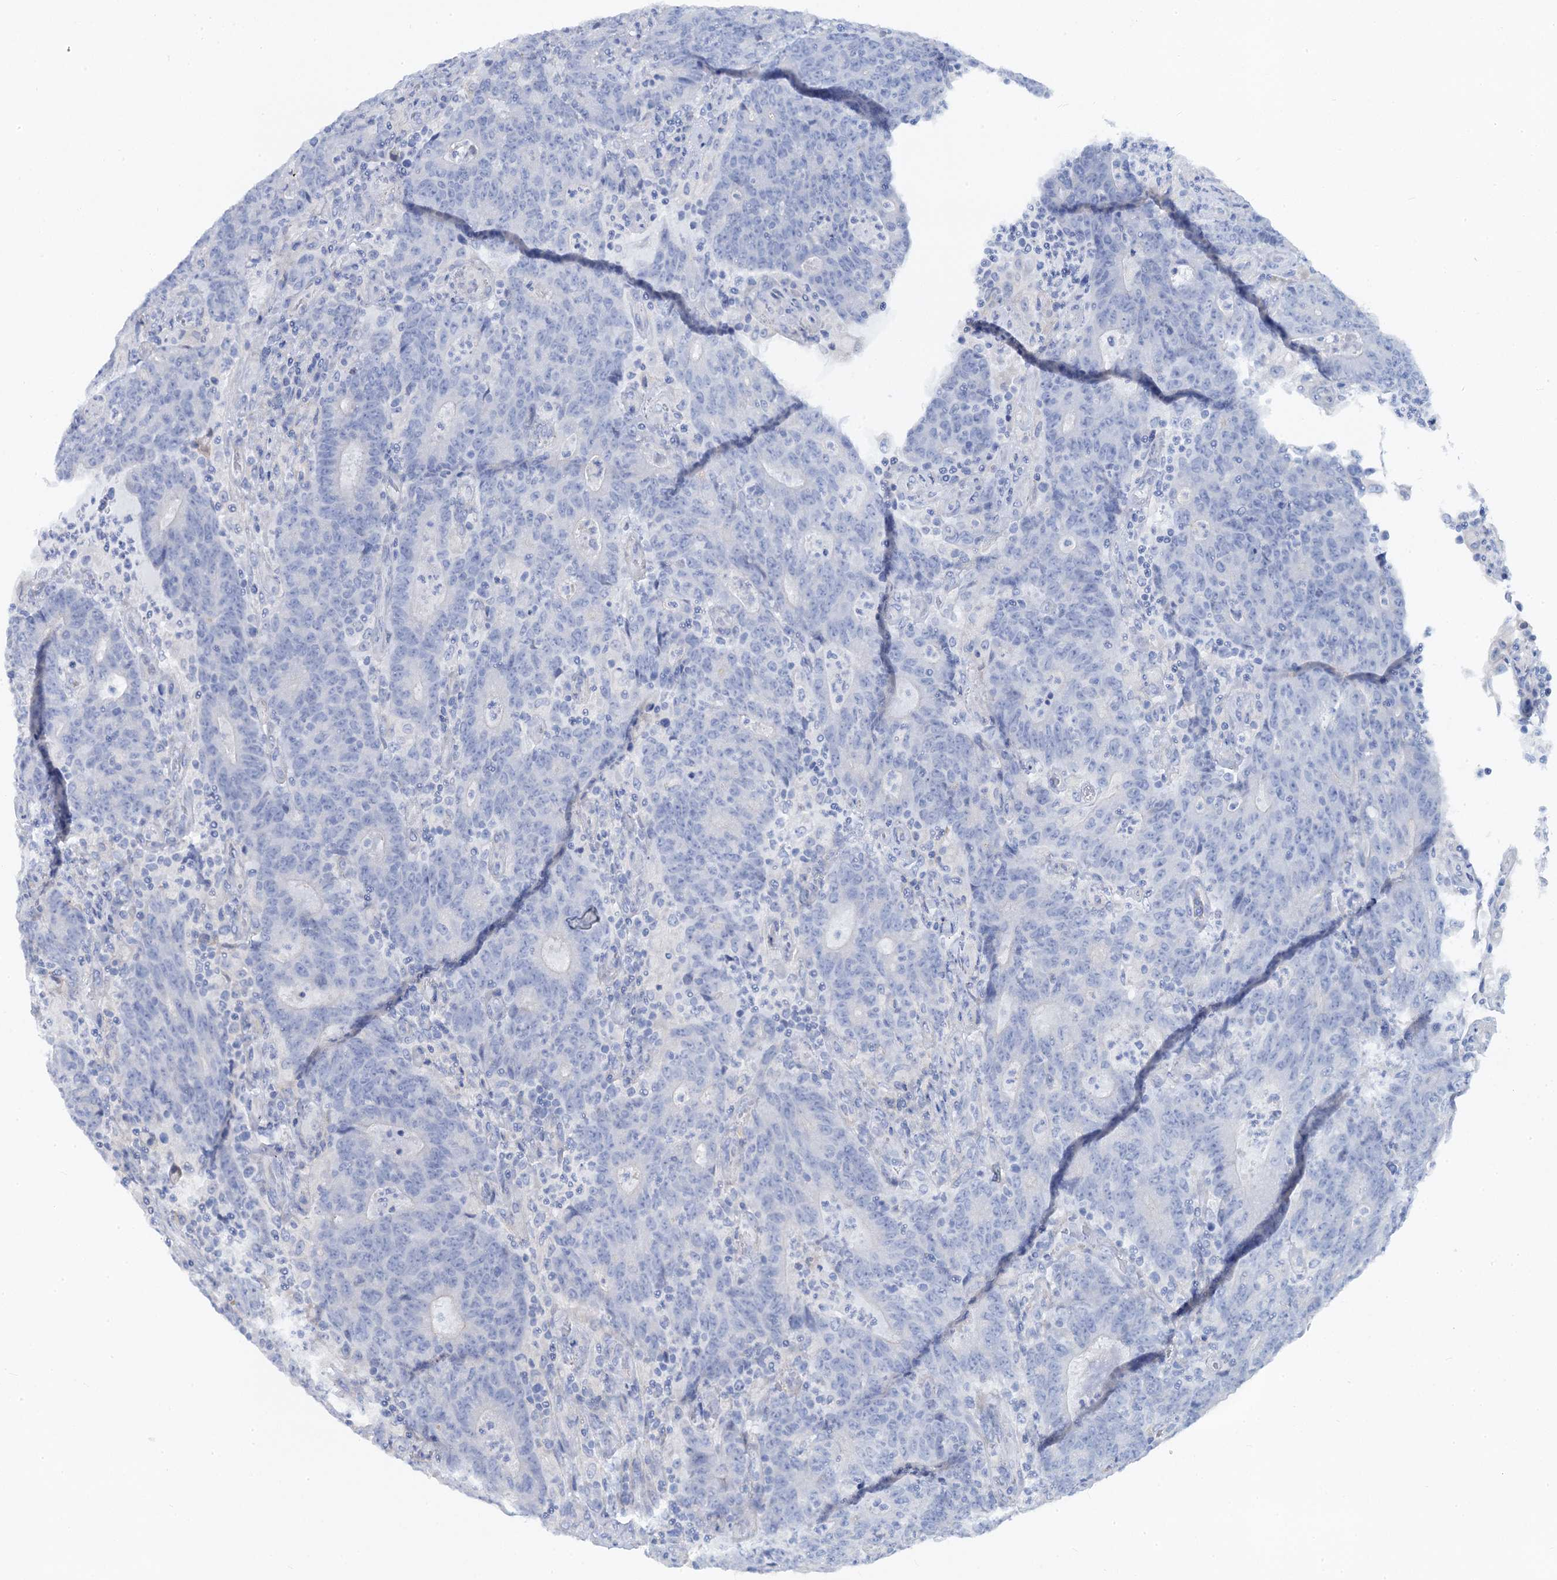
{"staining": {"intensity": "negative", "quantity": "none", "location": "none"}, "tissue": "colorectal cancer", "cell_type": "Tumor cells", "image_type": "cancer", "snomed": [{"axis": "morphology", "description": "Adenocarcinoma, NOS"}, {"axis": "topography", "description": "Colon"}], "caption": "Tumor cells show no significant protein expression in adenocarcinoma (colorectal).", "gene": "RBP3", "patient": {"sex": "female", "age": 75}}